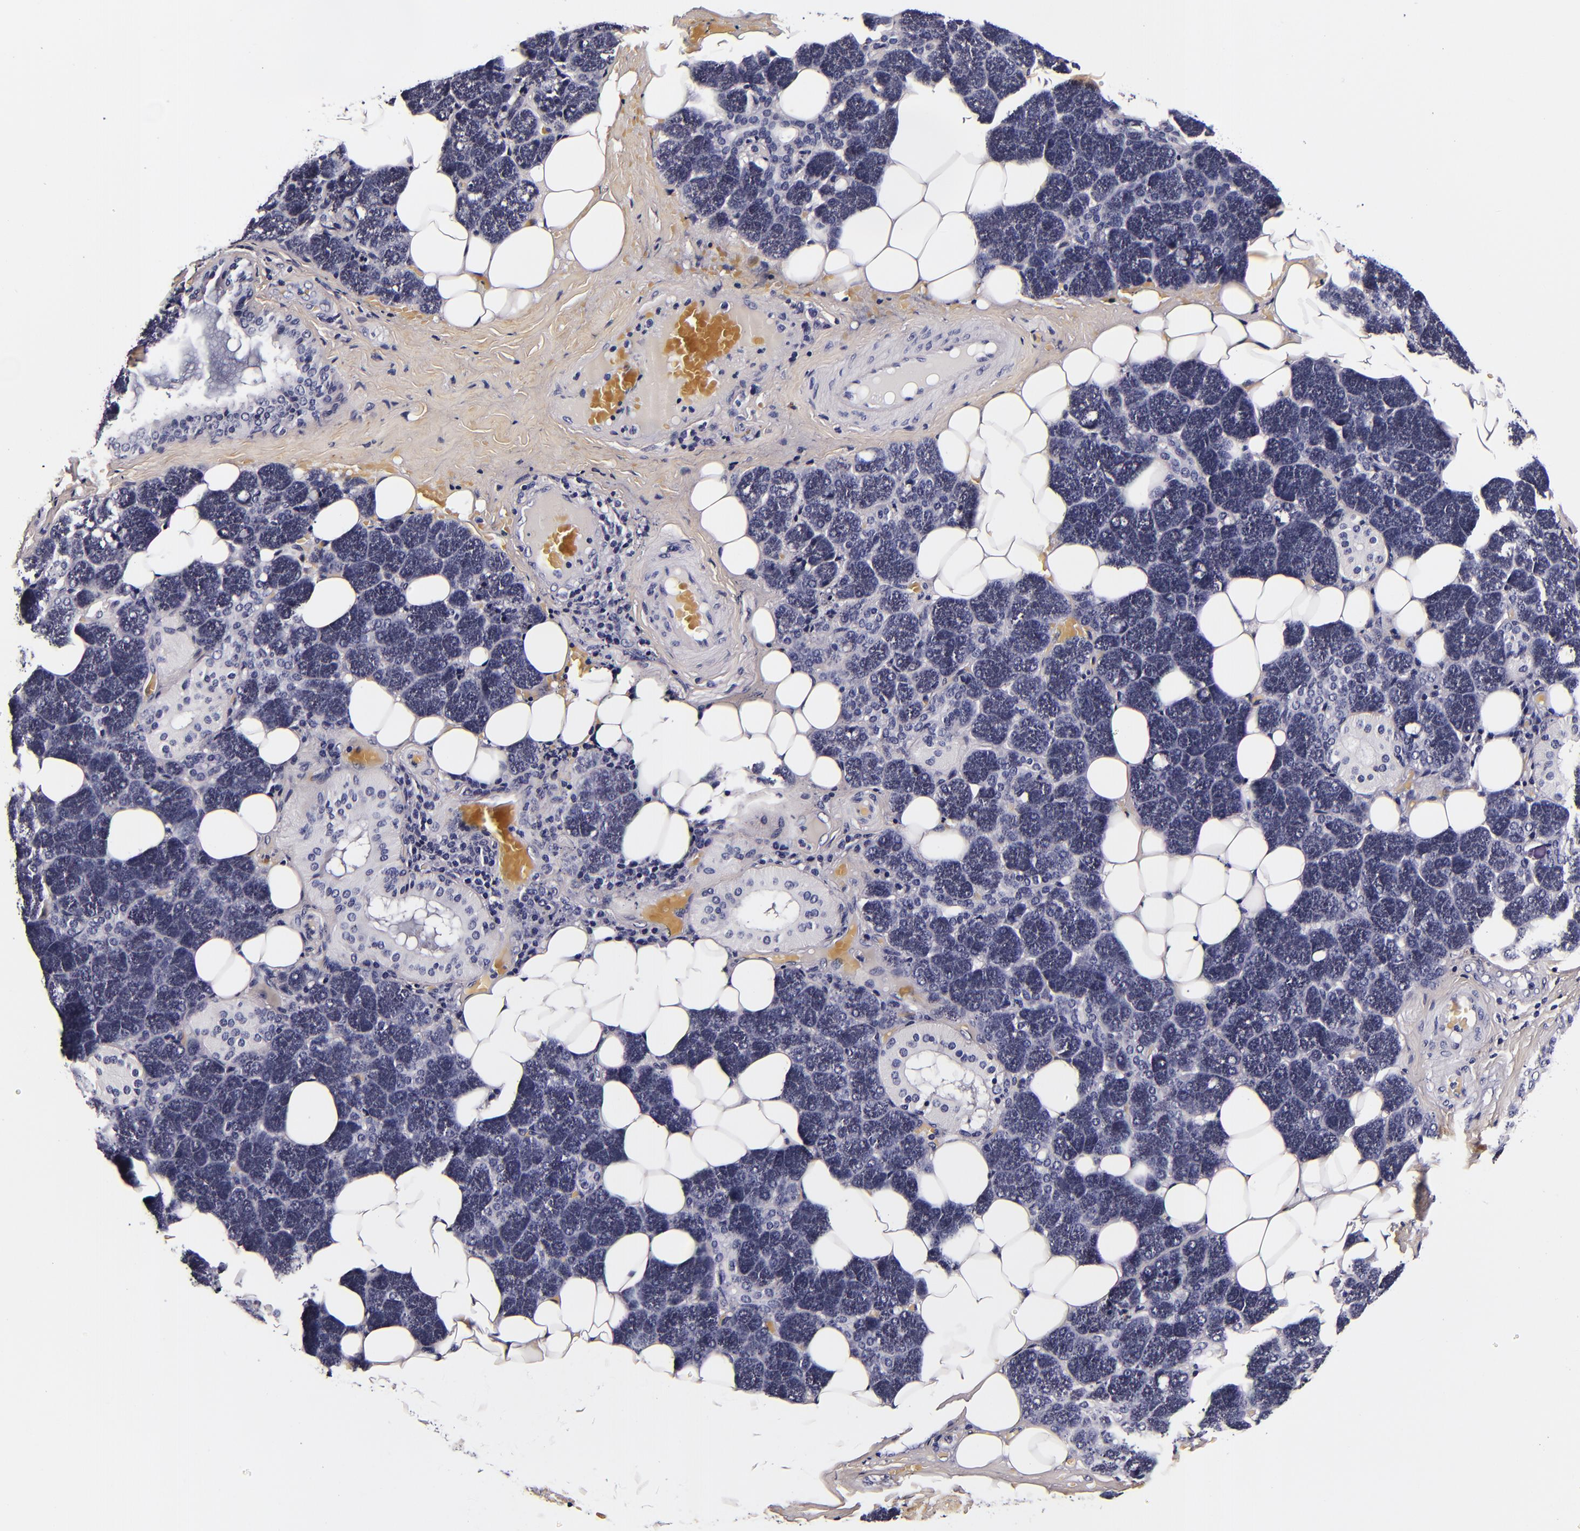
{"staining": {"intensity": "negative", "quantity": "none", "location": "none"}, "tissue": "salivary gland", "cell_type": "Glandular cells", "image_type": "normal", "snomed": [{"axis": "morphology", "description": "Normal tissue, NOS"}, {"axis": "topography", "description": "Lymph node"}, {"axis": "topography", "description": "Salivary gland"}], "caption": "This photomicrograph is of normal salivary gland stained with immunohistochemistry (IHC) to label a protein in brown with the nuclei are counter-stained blue. There is no expression in glandular cells. (DAB IHC with hematoxylin counter stain).", "gene": "FBN1", "patient": {"sex": "male", "age": 8}}